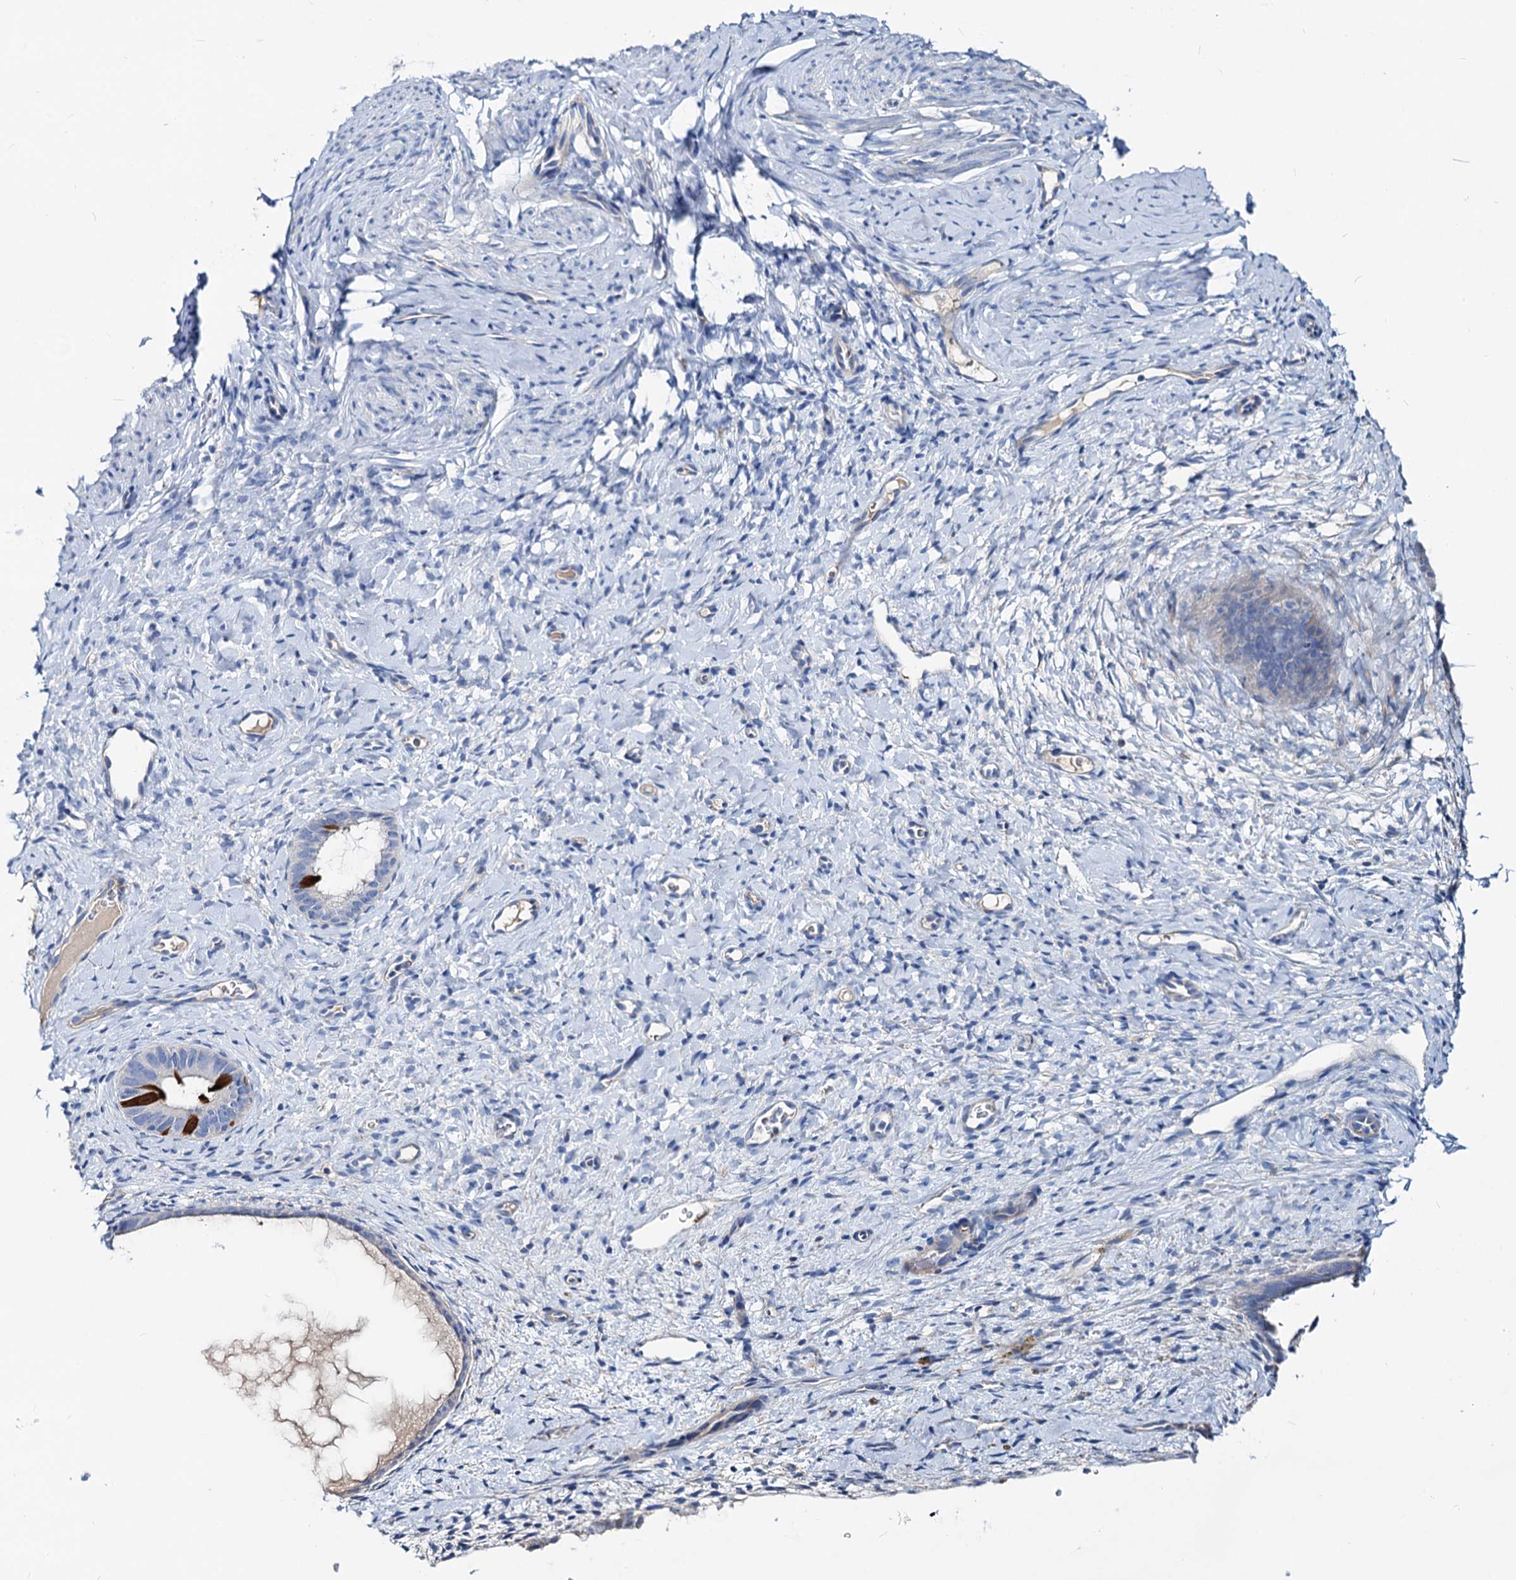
{"staining": {"intensity": "negative", "quantity": "none", "location": "none"}, "tissue": "endometrium", "cell_type": "Cells in endometrial stroma", "image_type": "normal", "snomed": [{"axis": "morphology", "description": "Normal tissue, NOS"}, {"axis": "topography", "description": "Endometrium"}], "caption": "The micrograph demonstrates no staining of cells in endometrial stroma in unremarkable endometrium. (DAB (3,3'-diaminobenzidine) IHC visualized using brightfield microscopy, high magnification).", "gene": "DYDC2", "patient": {"sex": "female", "age": 65}}